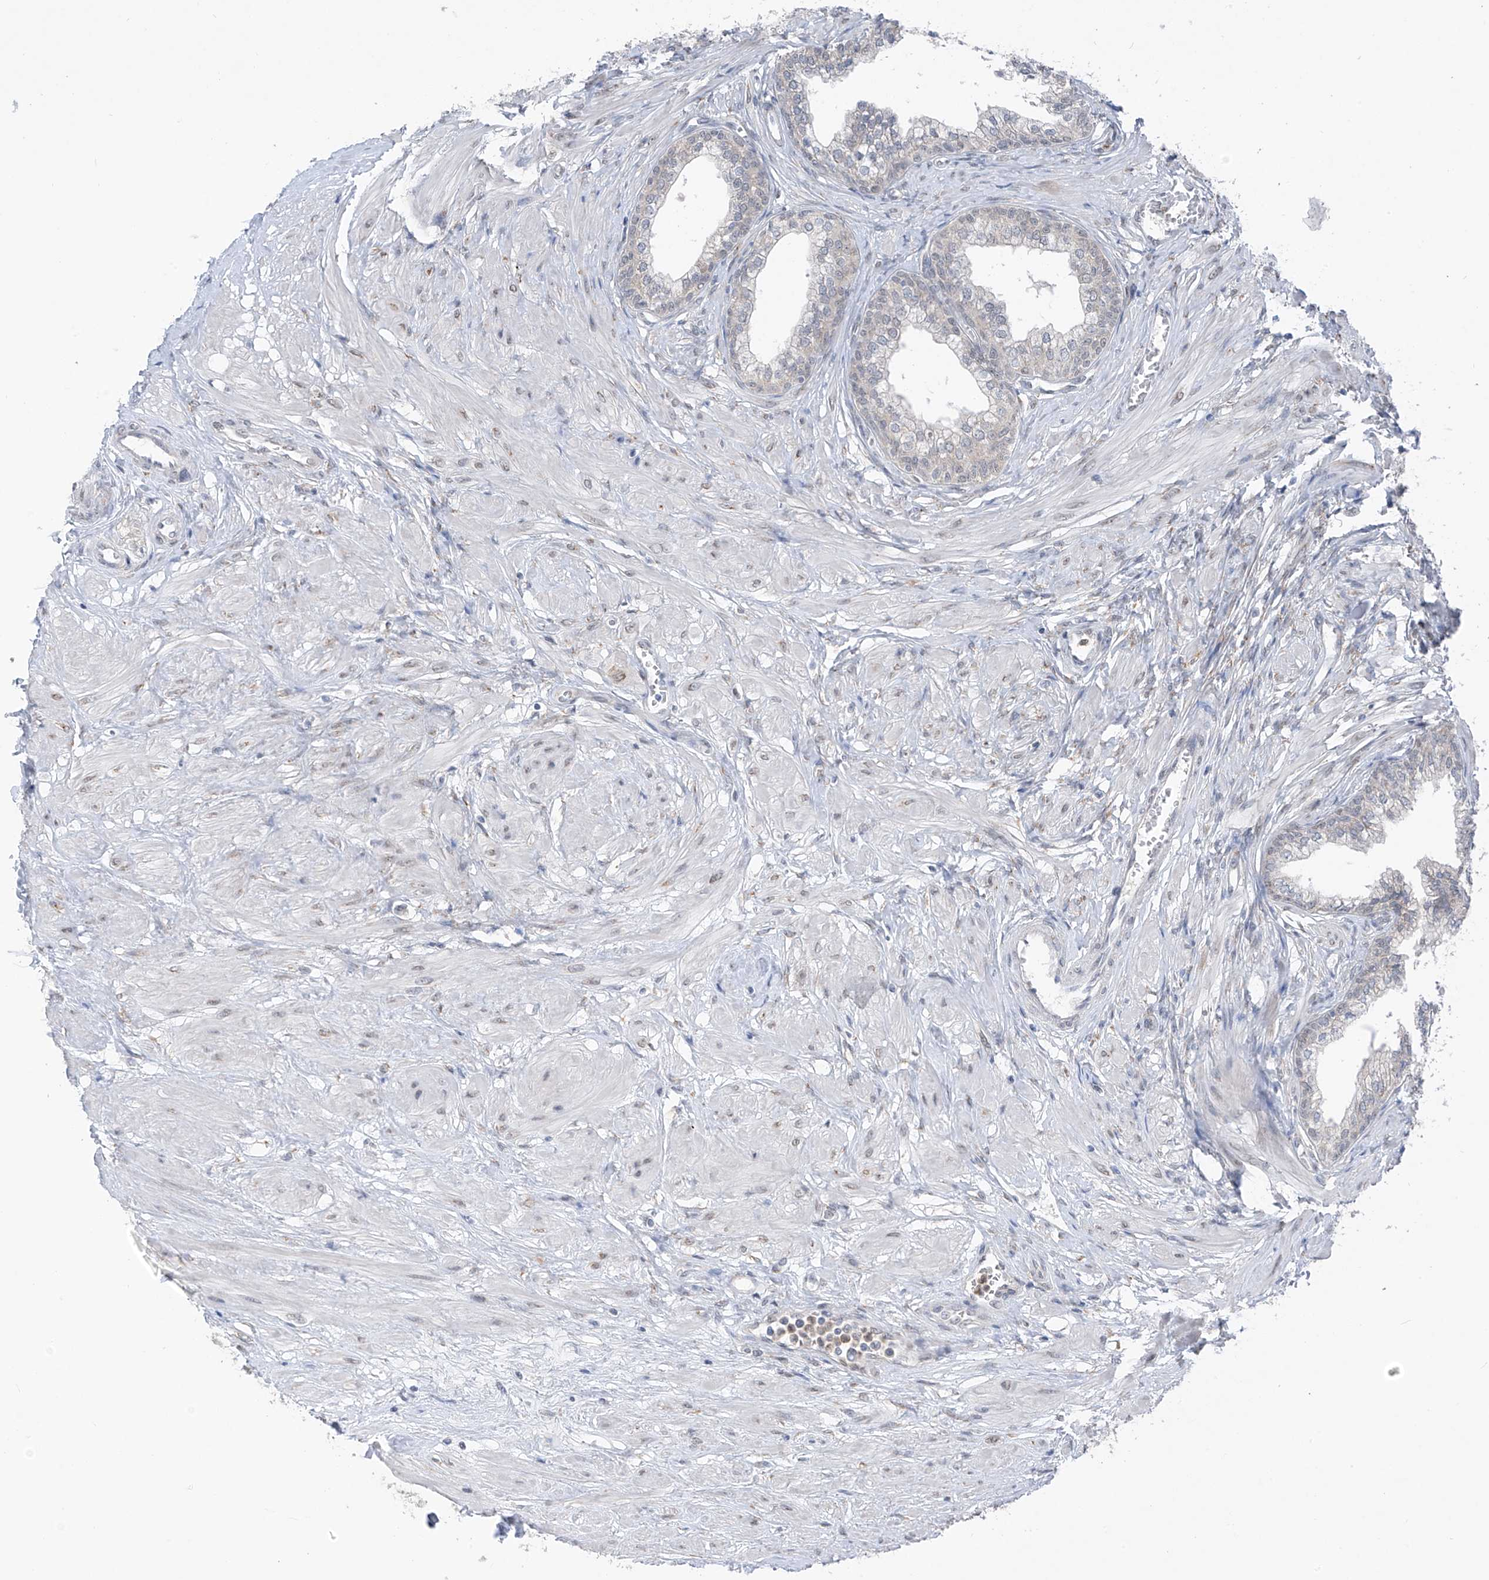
{"staining": {"intensity": "negative", "quantity": "none", "location": "none"}, "tissue": "prostate", "cell_type": "Glandular cells", "image_type": "normal", "snomed": [{"axis": "morphology", "description": "Normal tissue, NOS"}, {"axis": "morphology", "description": "Urothelial carcinoma, Low grade"}, {"axis": "topography", "description": "Urinary bladder"}, {"axis": "topography", "description": "Prostate"}], "caption": "Prostate was stained to show a protein in brown. There is no significant positivity in glandular cells. Brightfield microscopy of immunohistochemistry stained with DAB (brown) and hematoxylin (blue), captured at high magnification.", "gene": "CYP4V2", "patient": {"sex": "male", "age": 60}}